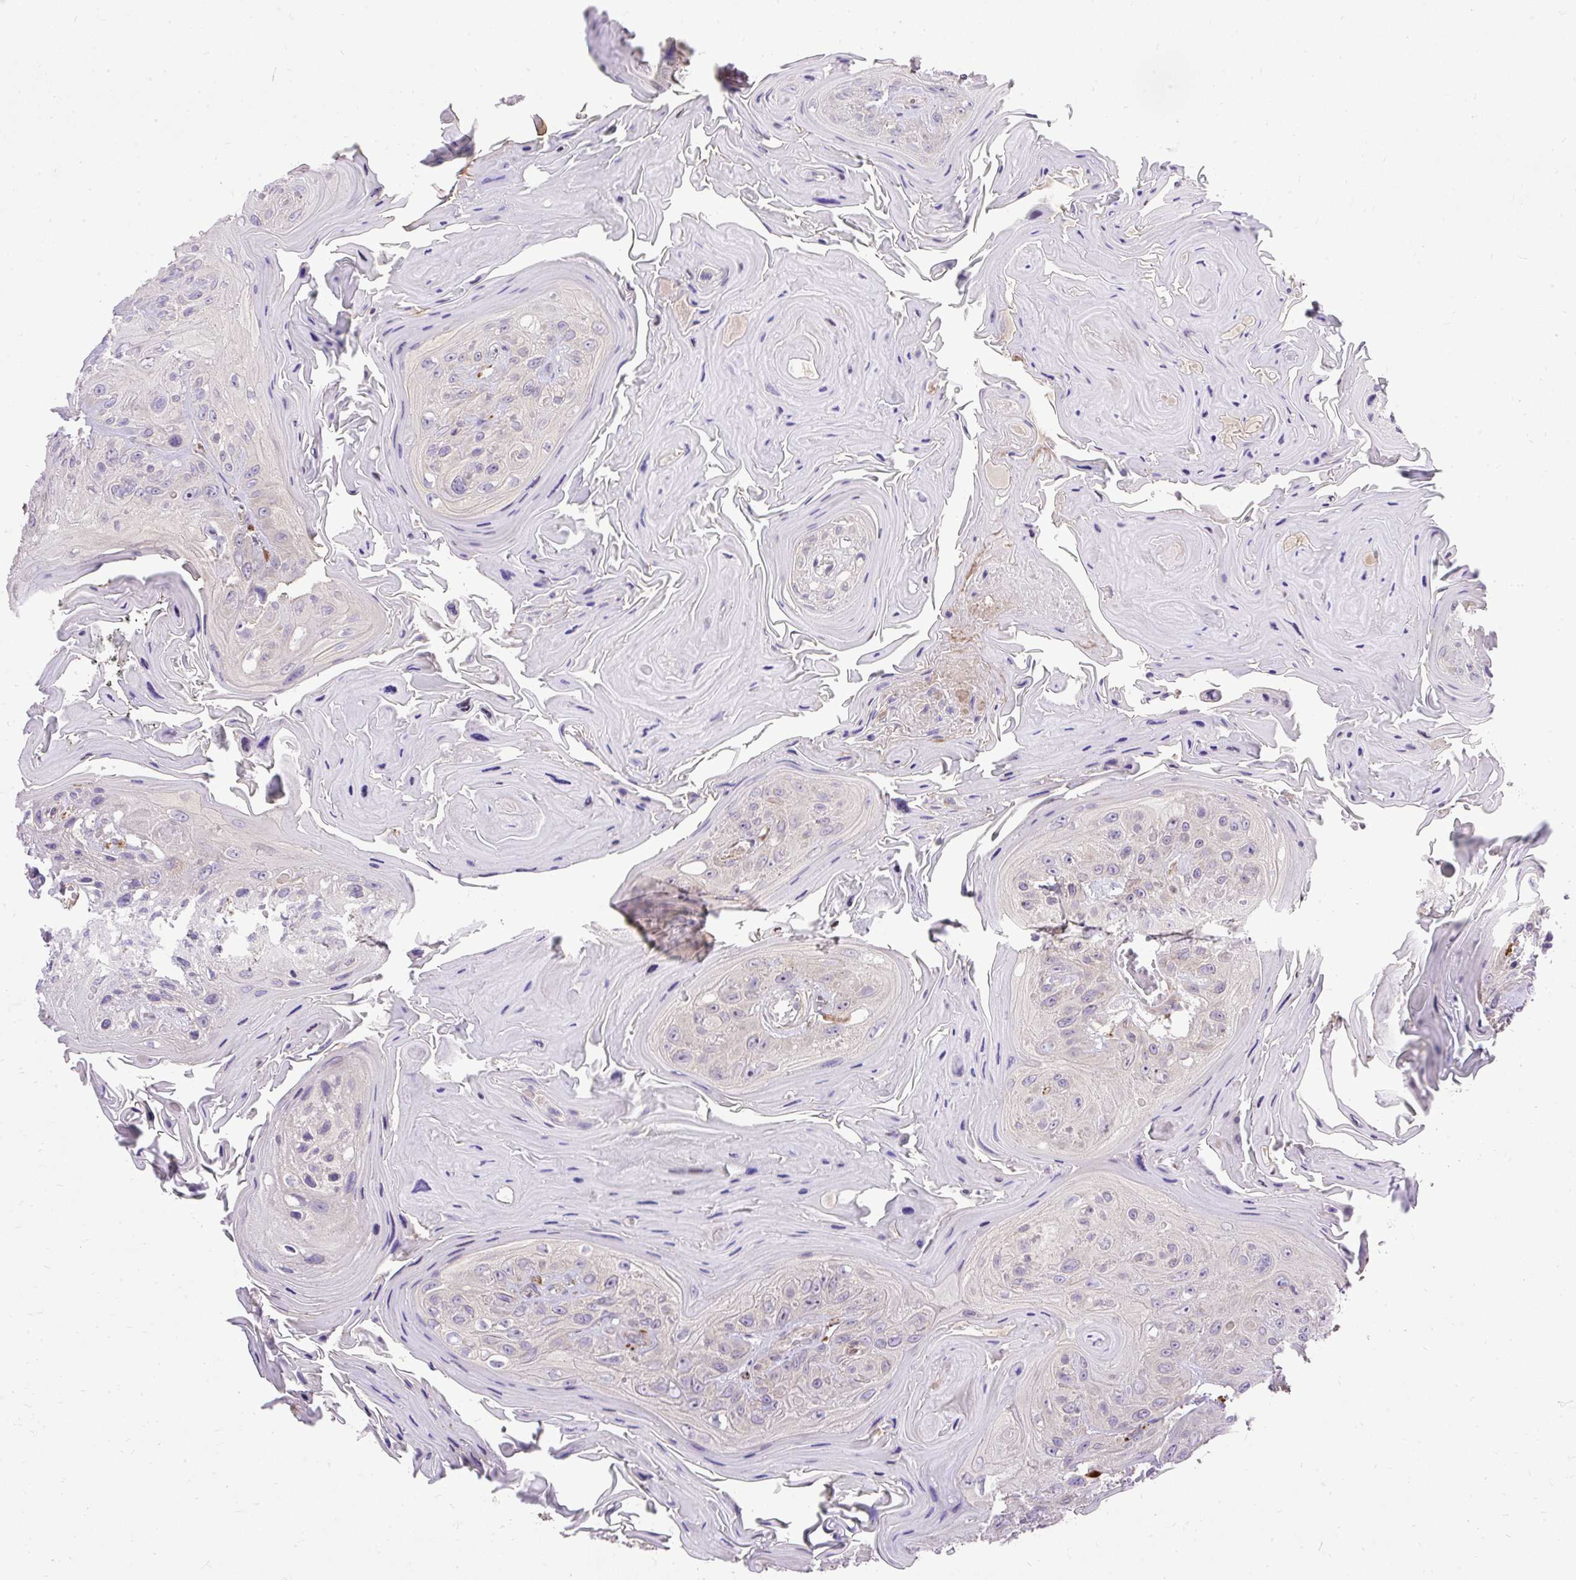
{"staining": {"intensity": "negative", "quantity": "none", "location": "none"}, "tissue": "head and neck cancer", "cell_type": "Tumor cells", "image_type": "cancer", "snomed": [{"axis": "morphology", "description": "Squamous cell carcinoma, NOS"}, {"axis": "topography", "description": "Head-Neck"}], "caption": "The immunohistochemistry micrograph has no significant expression in tumor cells of squamous cell carcinoma (head and neck) tissue.", "gene": "HEXB", "patient": {"sex": "female", "age": 59}}